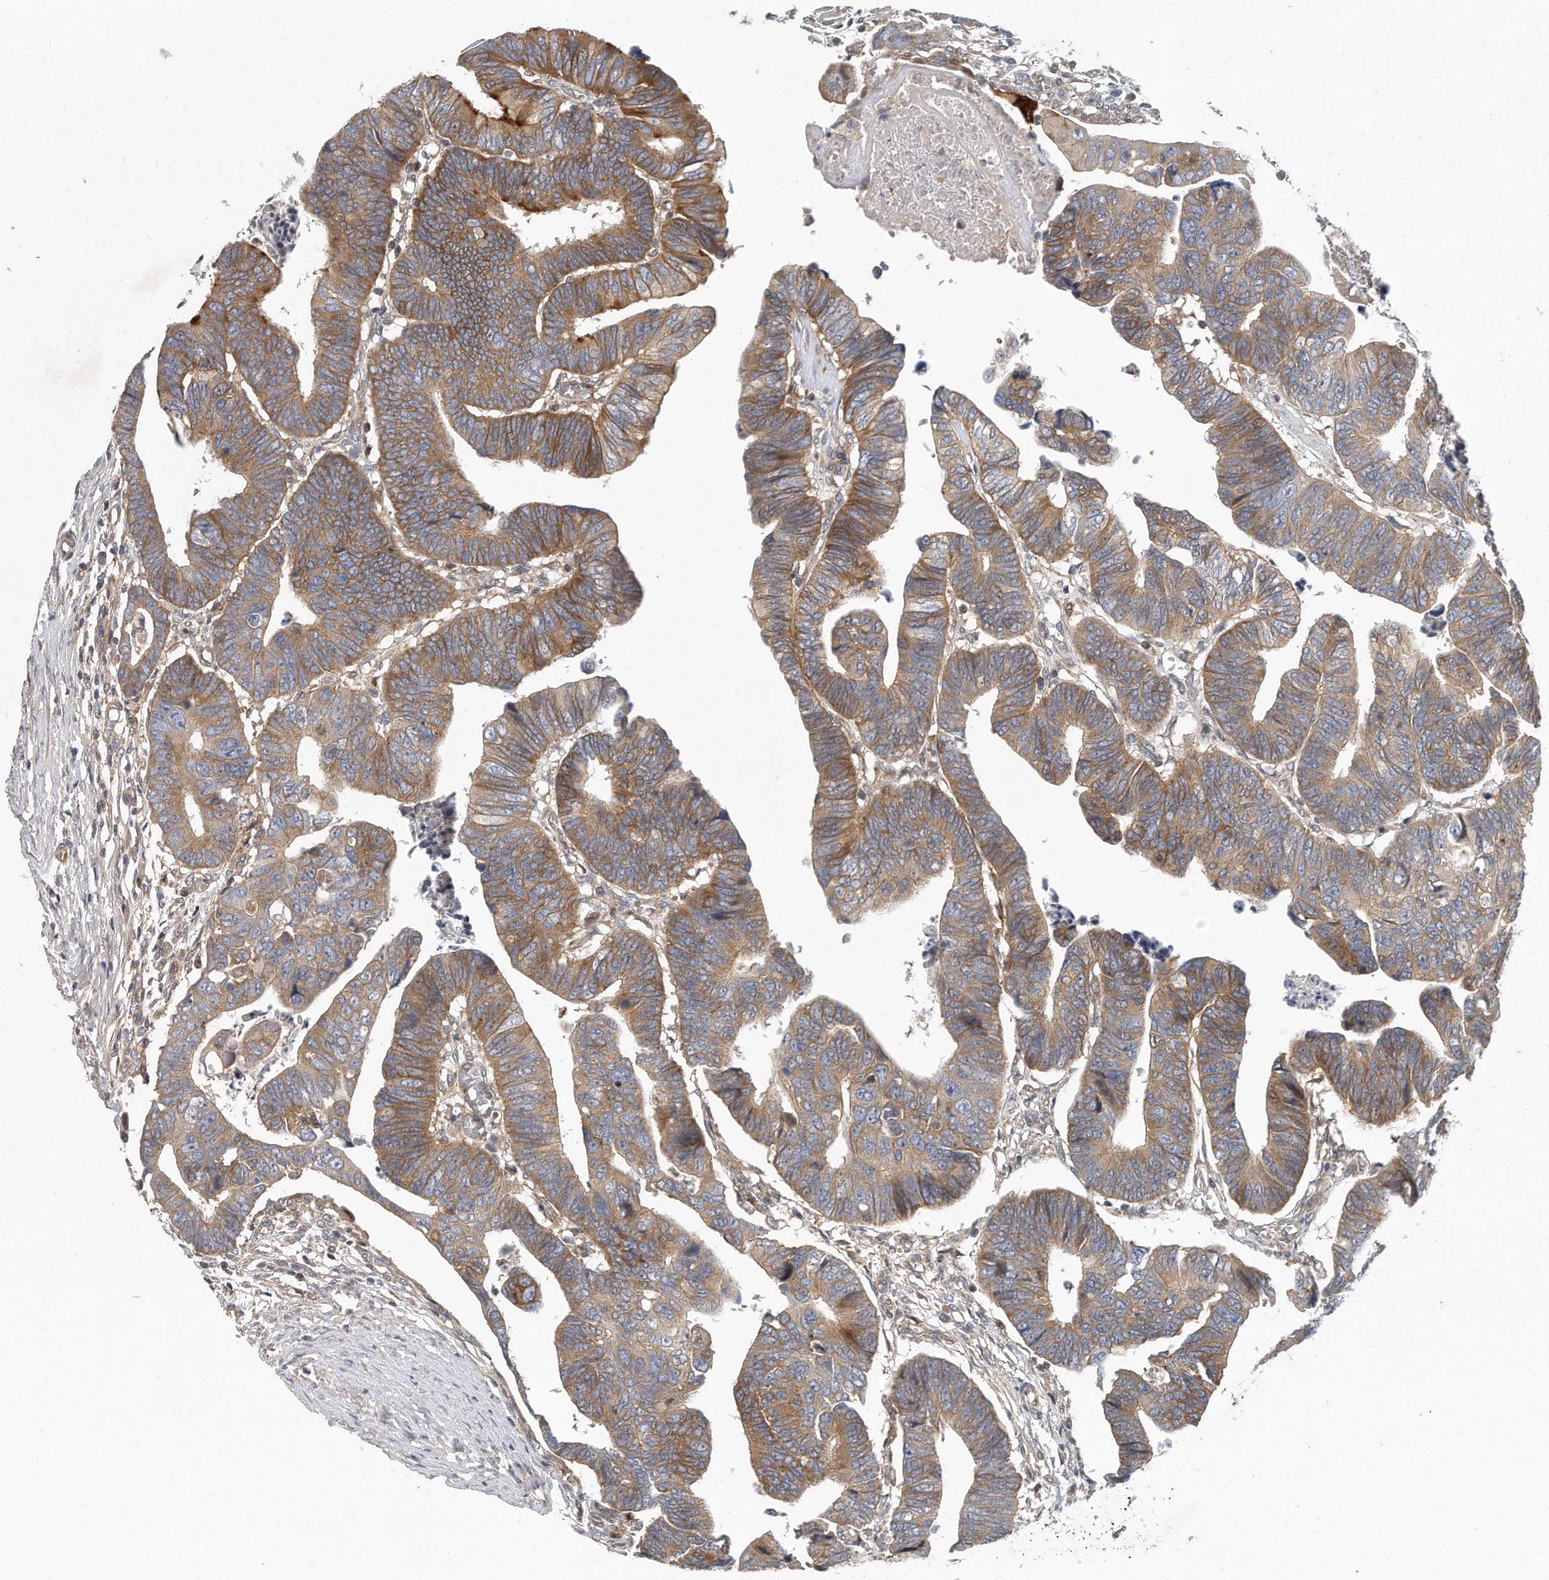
{"staining": {"intensity": "moderate", "quantity": ">75%", "location": "cytoplasmic/membranous"}, "tissue": "colorectal cancer", "cell_type": "Tumor cells", "image_type": "cancer", "snomed": [{"axis": "morphology", "description": "Adenocarcinoma, NOS"}, {"axis": "topography", "description": "Rectum"}], "caption": "This is an image of immunohistochemistry (IHC) staining of colorectal cancer (adenocarcinoma), which shows moderate staining in the cytoplasmic/membranous of tumor cells.", "gene": "PCDH8", "patient": {"sex": "female", "age": 65}}